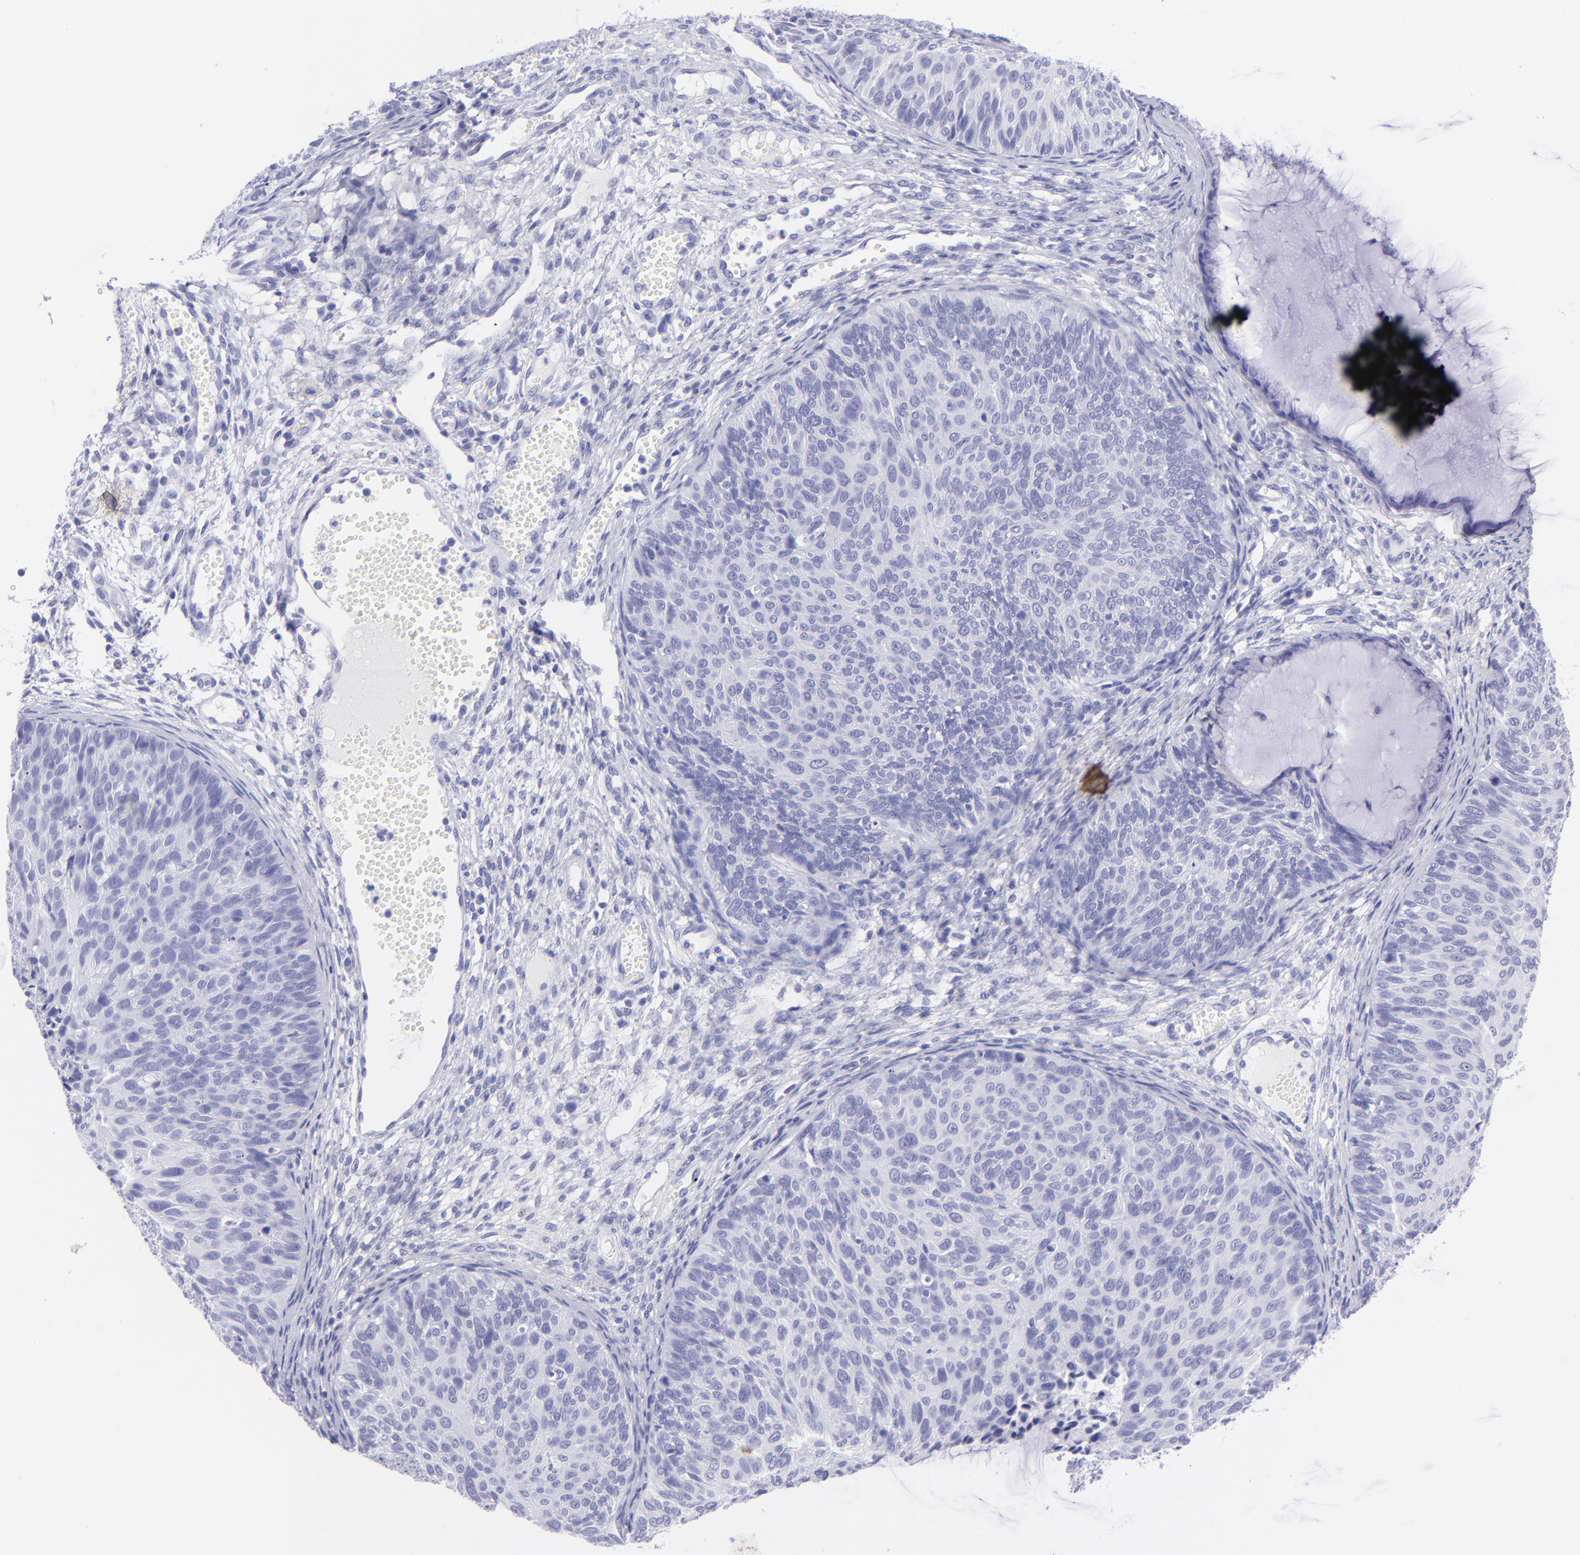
{"staining": {"intensity": "negative", "quantity": "none", "location": "none"}, "tissue": "cervical cancer", "cell_type": "Tumor cells", "image_type": "cancer", "snomed": [{"axis": "morphology", "description": "Squamous cell carcinoma, NOS"}, {"axis": "topography", "description": "Cervix"}], "caption": "Histopathology image shows no protein expression in tumor cells of cervical cancer (squamous cell carcinoma) tissue.", "gene": "PIP", "patient": {"sex": "female", "age": 36}}